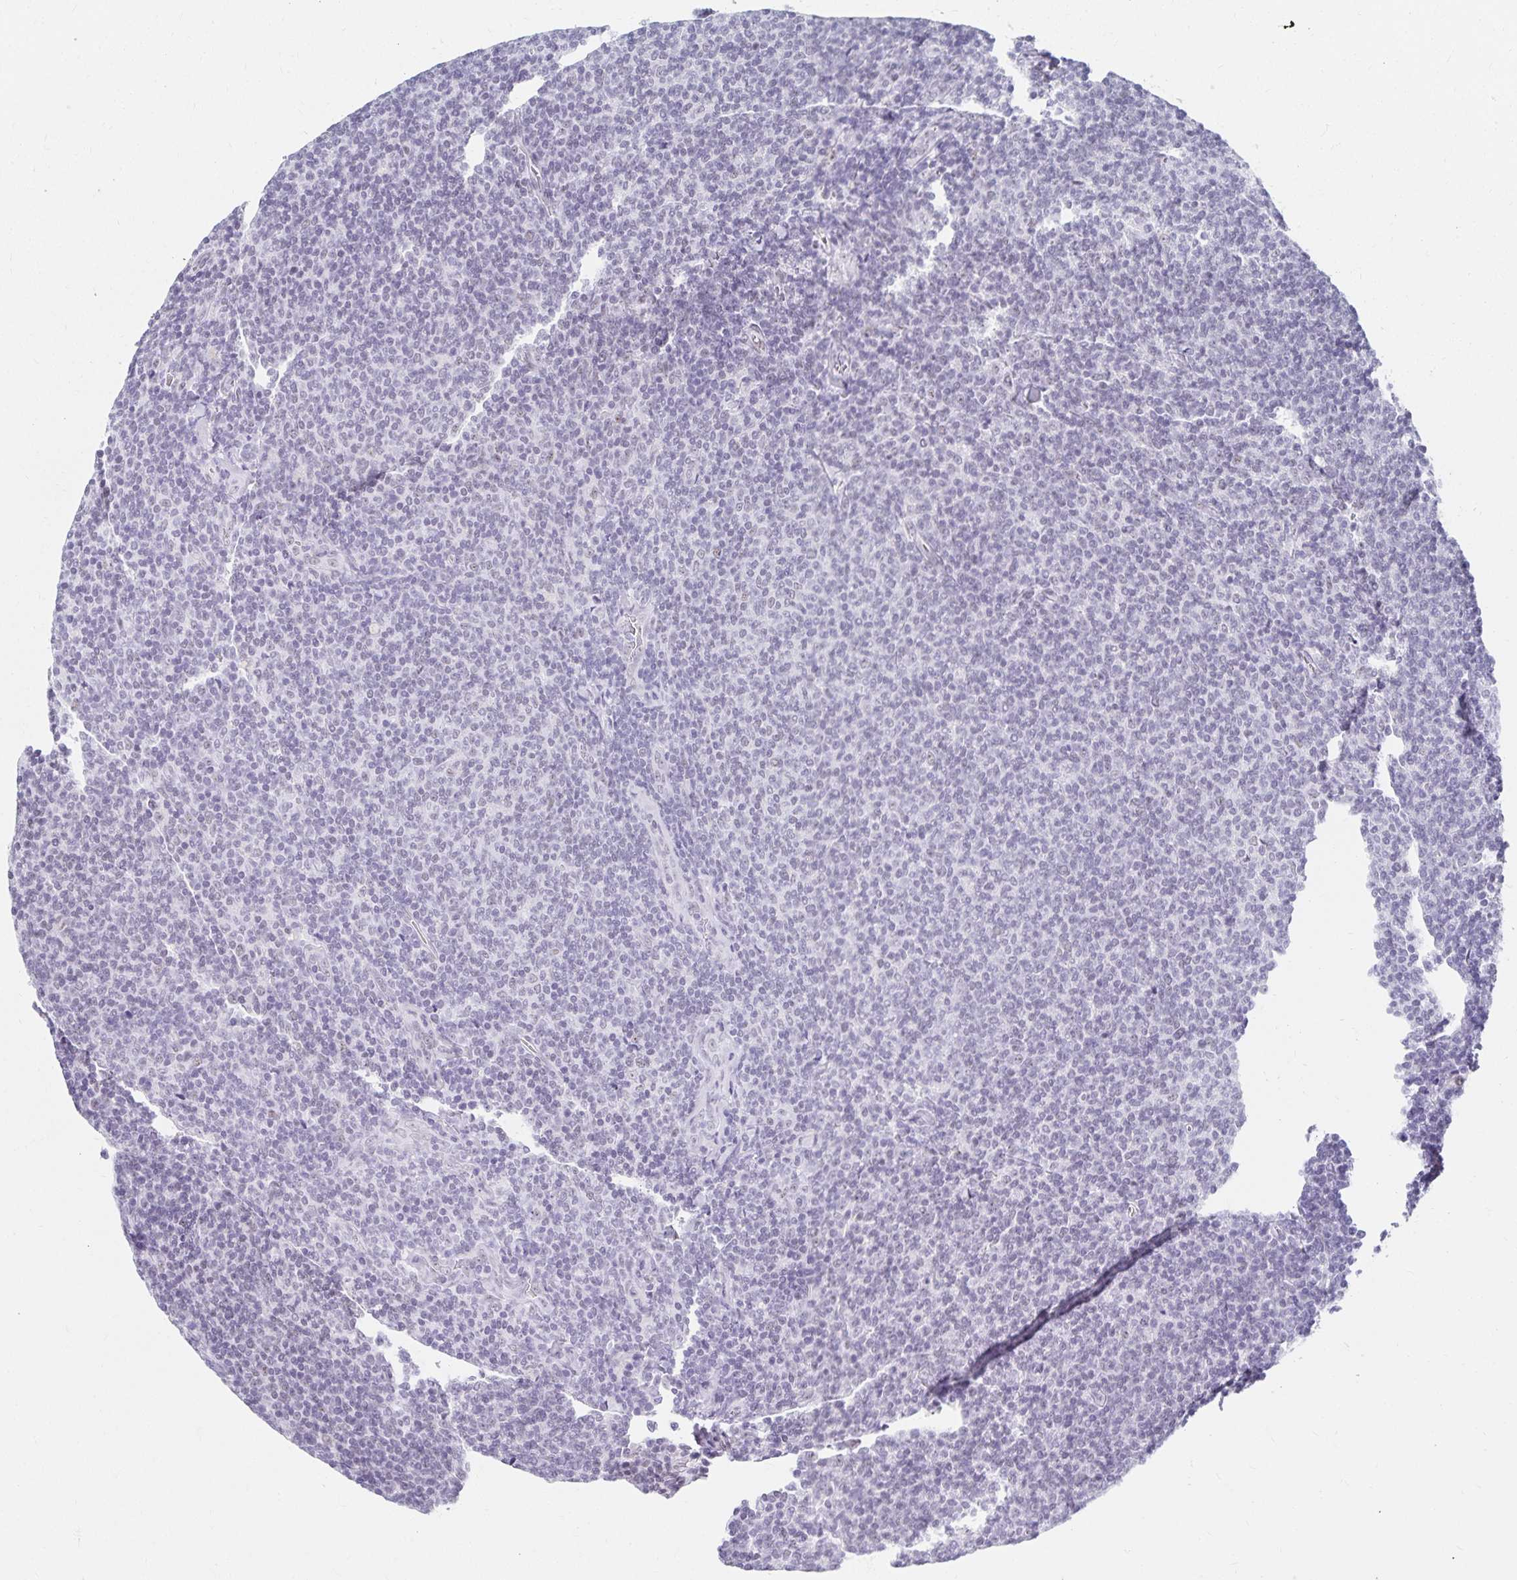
{"staining": {"intensity": "negative", "quantity": "none", "location": "none"}, "tissue": "lymphoma", "cell_type": "Tumor cells", "image_type": "cancer", "snomed": [{"axis": "morphology", "description": "Malignant lymphoma, non-Hodgkin's type, Low grade"}, {"axis": "topography", "description": "Lymph node"}], "caption": "The image displays no significant staining in tumor cells of low-grade malignant lymphoma, non-Hodgkin's type.", "gene": "C20orf85", "patient": {"sex": "male", "age": 52}}